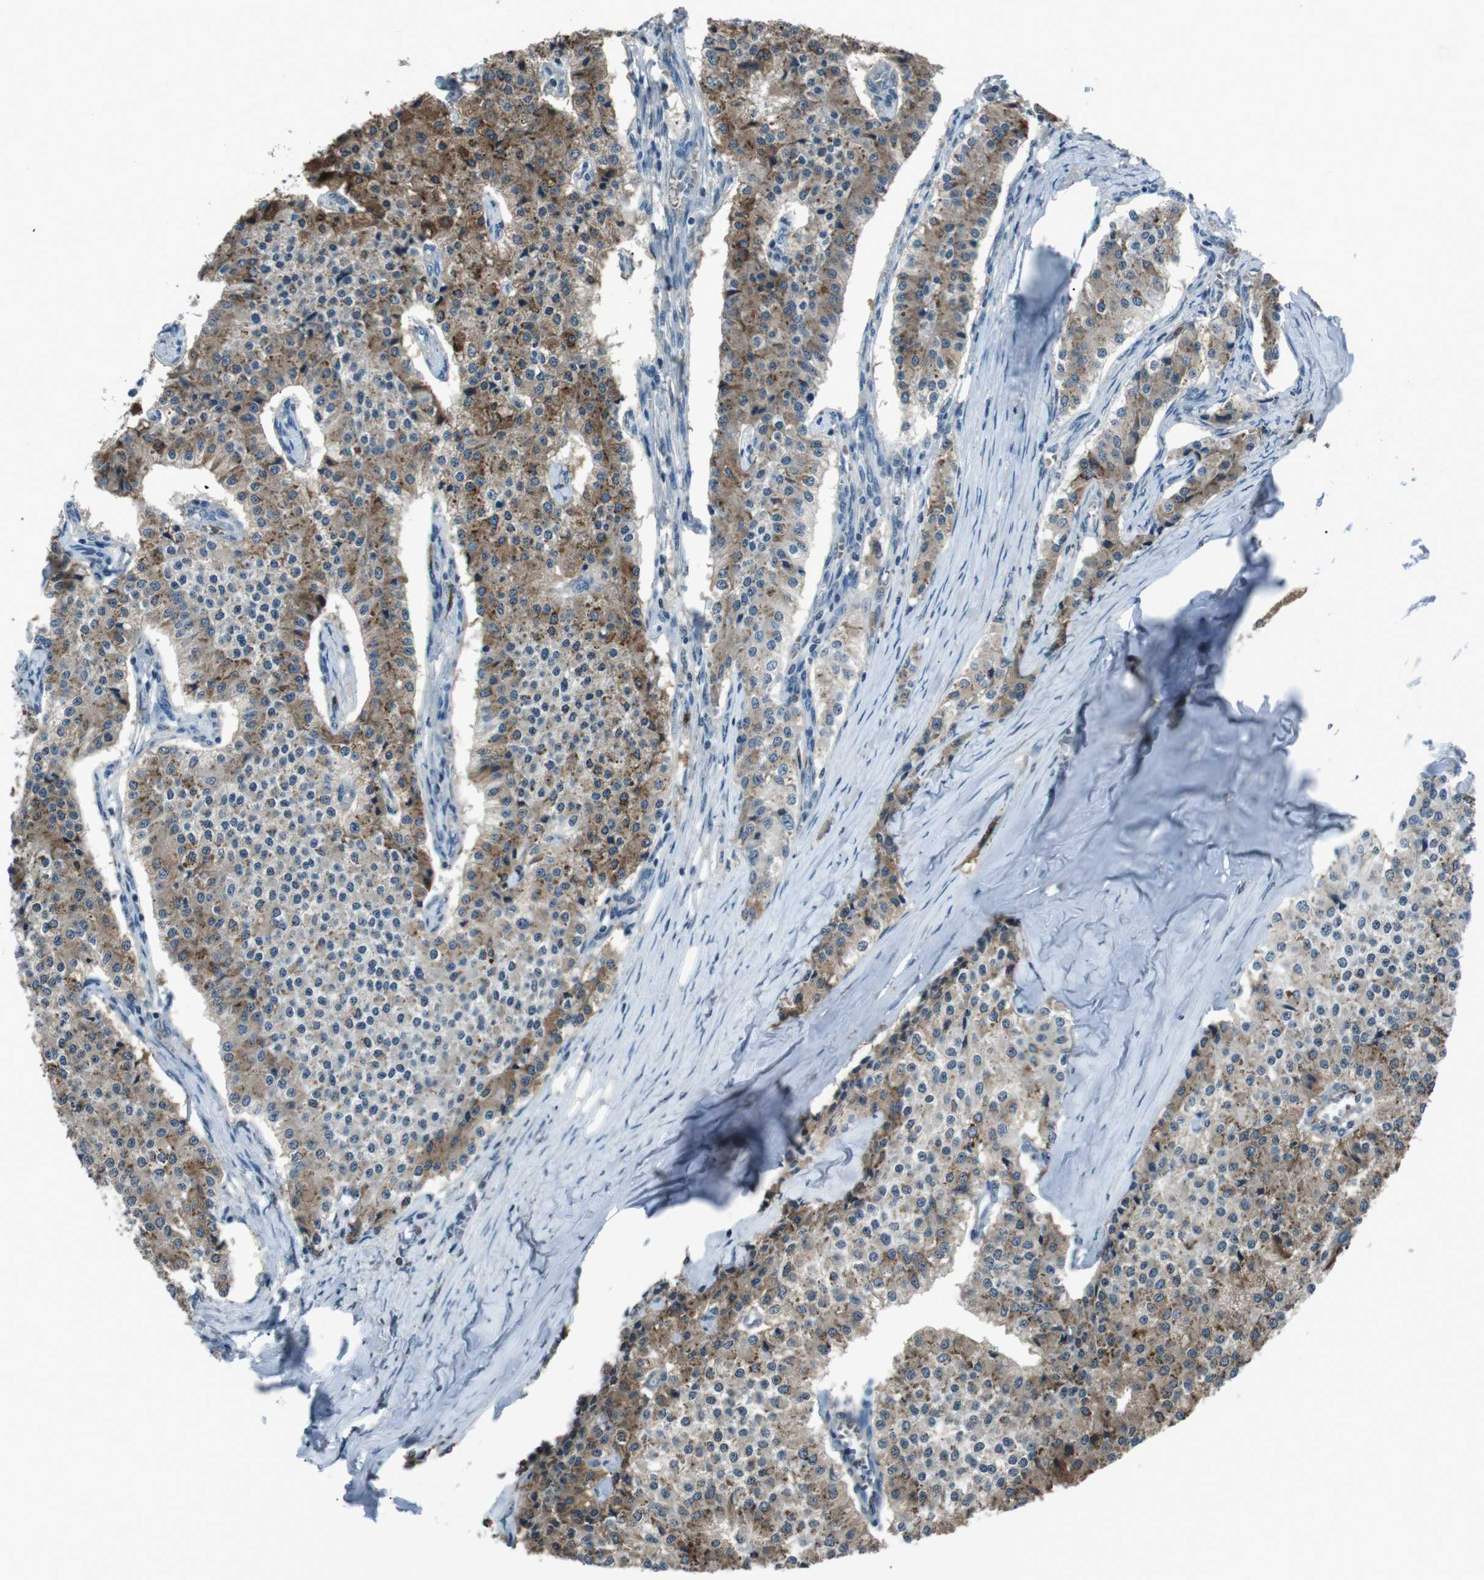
{"staining": {"intensity": "moderate", "quantity": ">75%", "location": "cytoplasmic/membranous"}, "tissue": "carcinoid", "cell_type": "Tumor cells", "image_type": "cancer", "snomed": [{"axis": "morphology", "description": "Carcinoid, malignant, NOS"}, {"axis": "topography", "description": "Colon"}], "caption": "A high-resolution histopathology image shows IHC staining of carcinoid (malignant), which demonstrates moderate cytoplasmic/membranous positivity in about >75% of tumor cells.", "gene": "UGT1A6", "patient": {"sex": "female", "age": 52}}